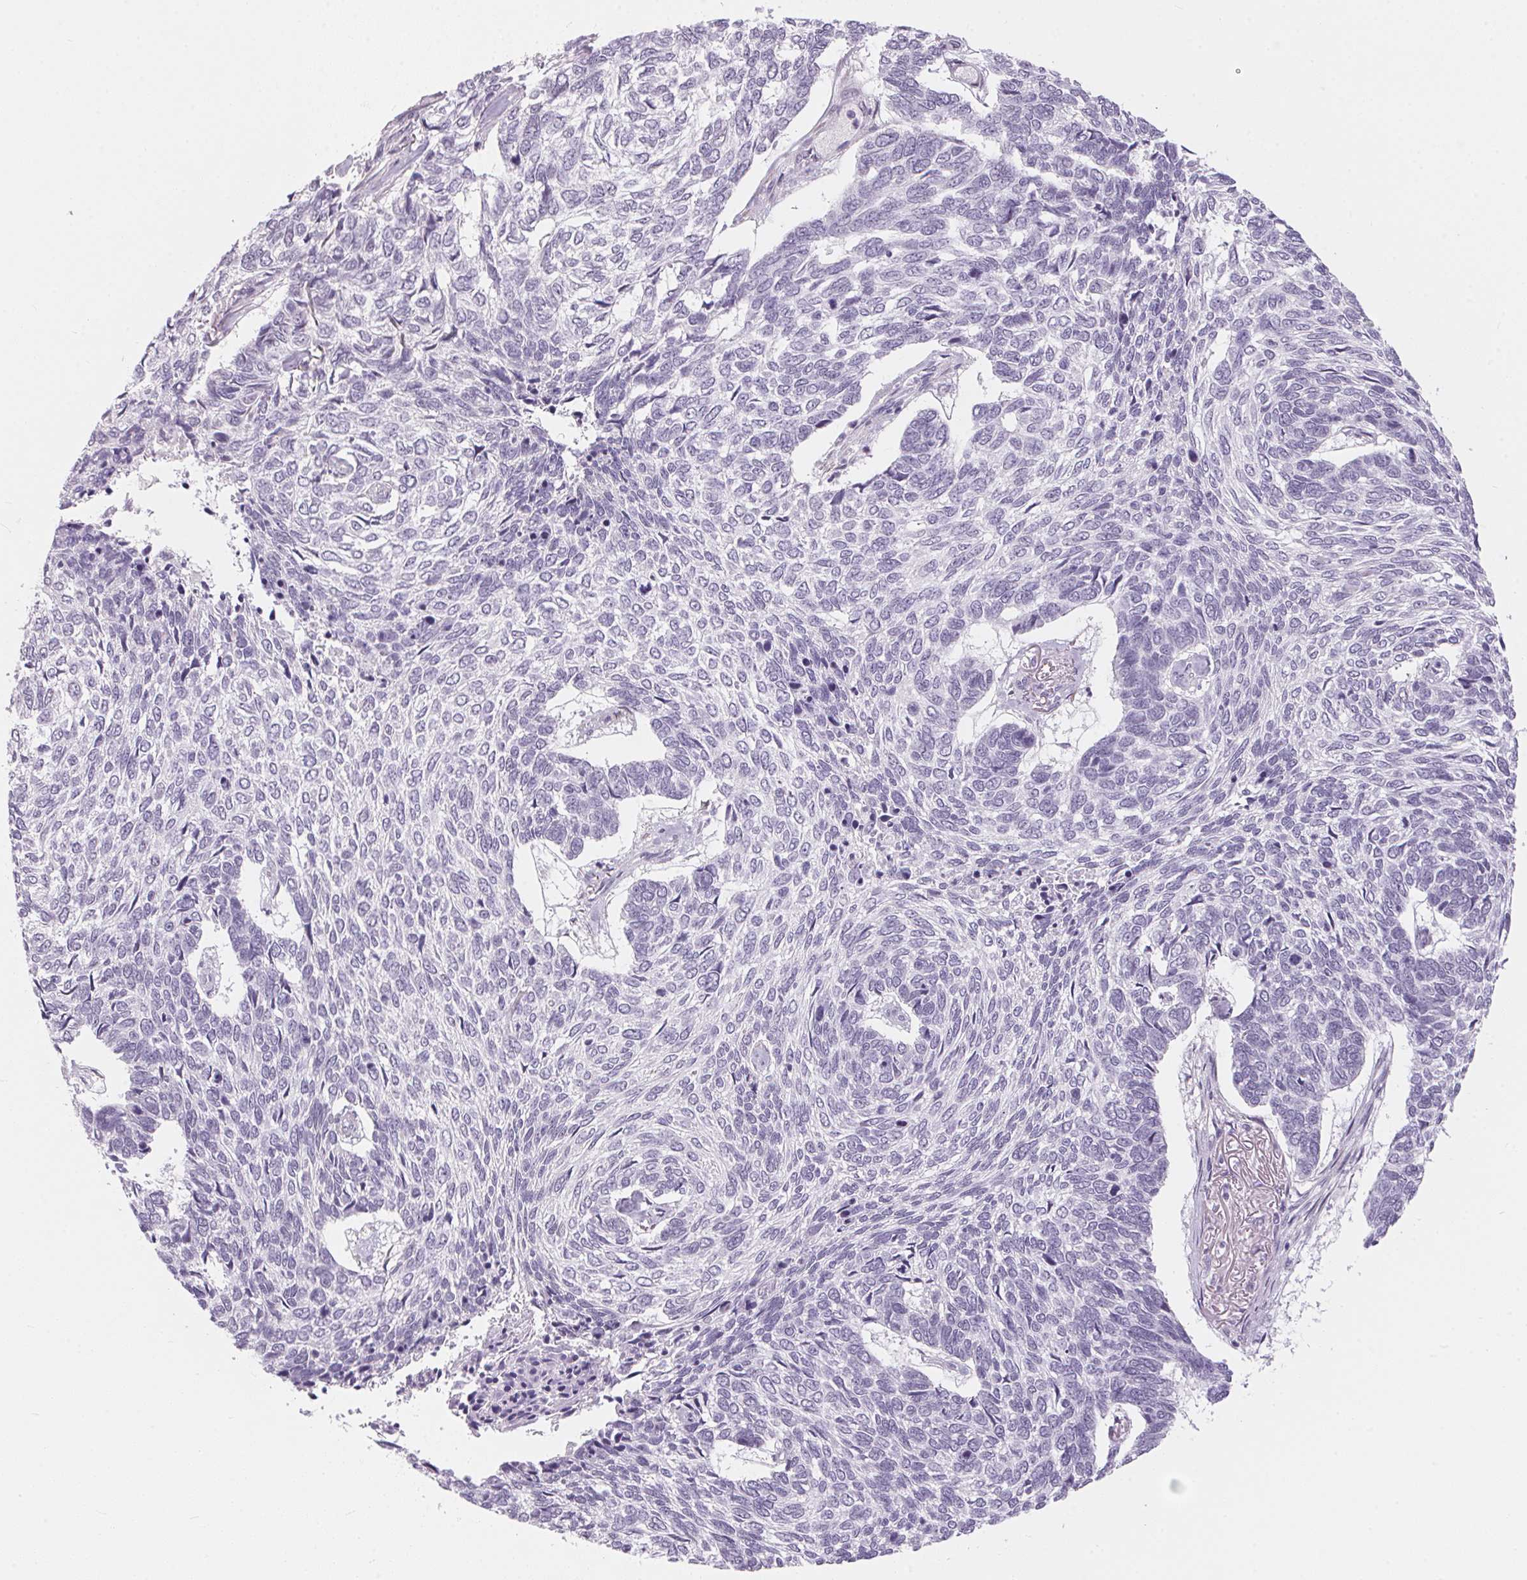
{"staining": {"intensity": "negative", "quantity": "none", "location": "none"}, "tissue": "skin cancer", "cell_type": "Tumor cells", "image_type": "cancer", "snomed": [{"axis": "morphology", "description": "Basal cell carcinoma"}, {"axis": "topography", "description": "Skin"}], "caption": "High magnification brightfield microscopy of skin cancer (basal cell carcinoma) stained with DAB (brown) and counterstained with hematoxylin (blue): tumor cells show no significant expression. (DAB (3,3'-diaminobenzidine) immunohistochemistry (IHC), high magnification).", "gene": "CADPS", "patient": {"sex": "female", "age": 65}}